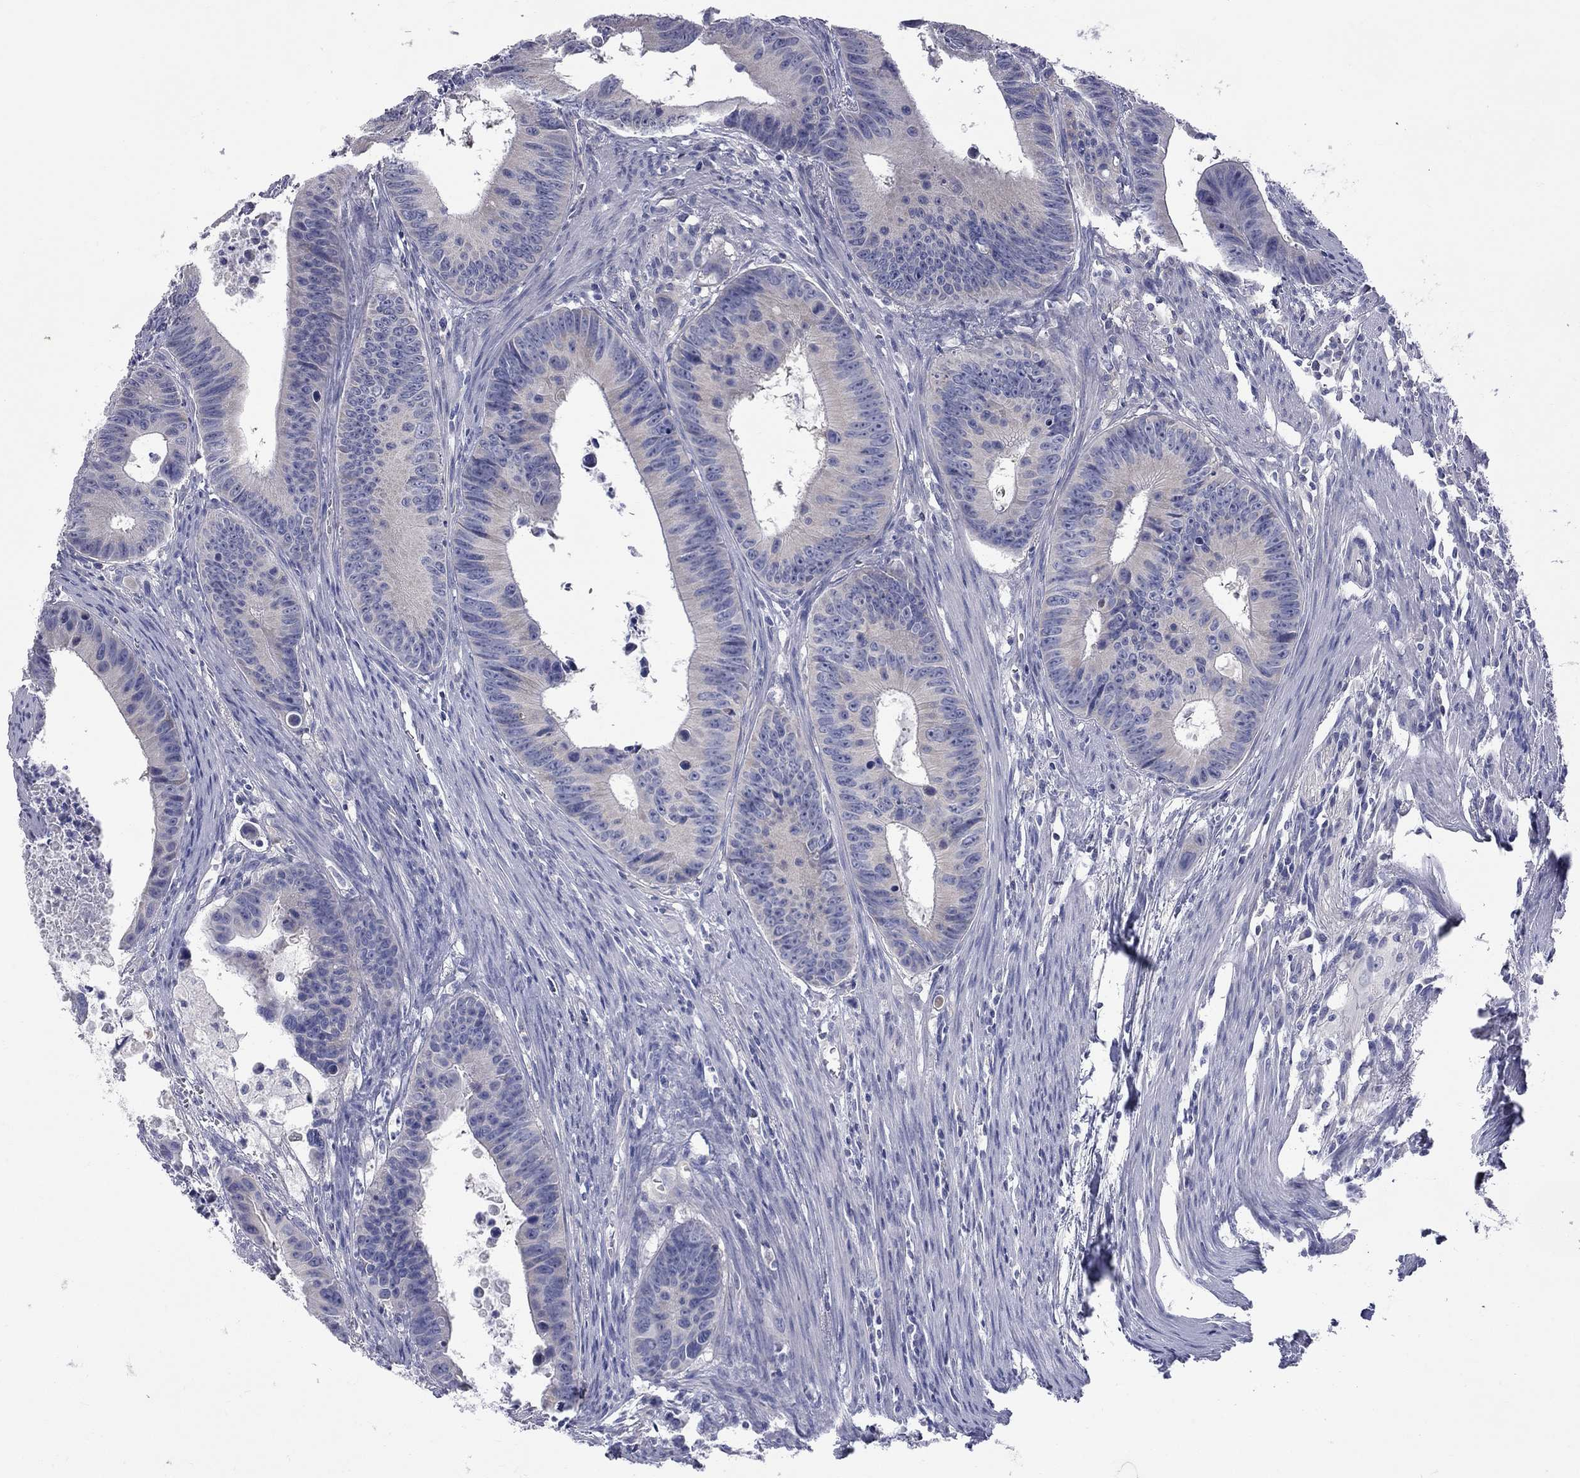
{"staining": {"intensity": "negative", "quantity": "none", "location": "none"}, "tissue": "colorectal cancer", "cell_type": "Tumor cells", "image_type": "cancer", "snomed": [{"axis": "morphology", "description": "Adenocarcinoma, NOS"}, {"axis": "topography", "description": "Colon"}], "caption": "Tumor cells are negative for brown protein staining in colorectal adenocarcinoma.", "gene": "ABCB4", "patient": {"sex": "female", "age": 87}}